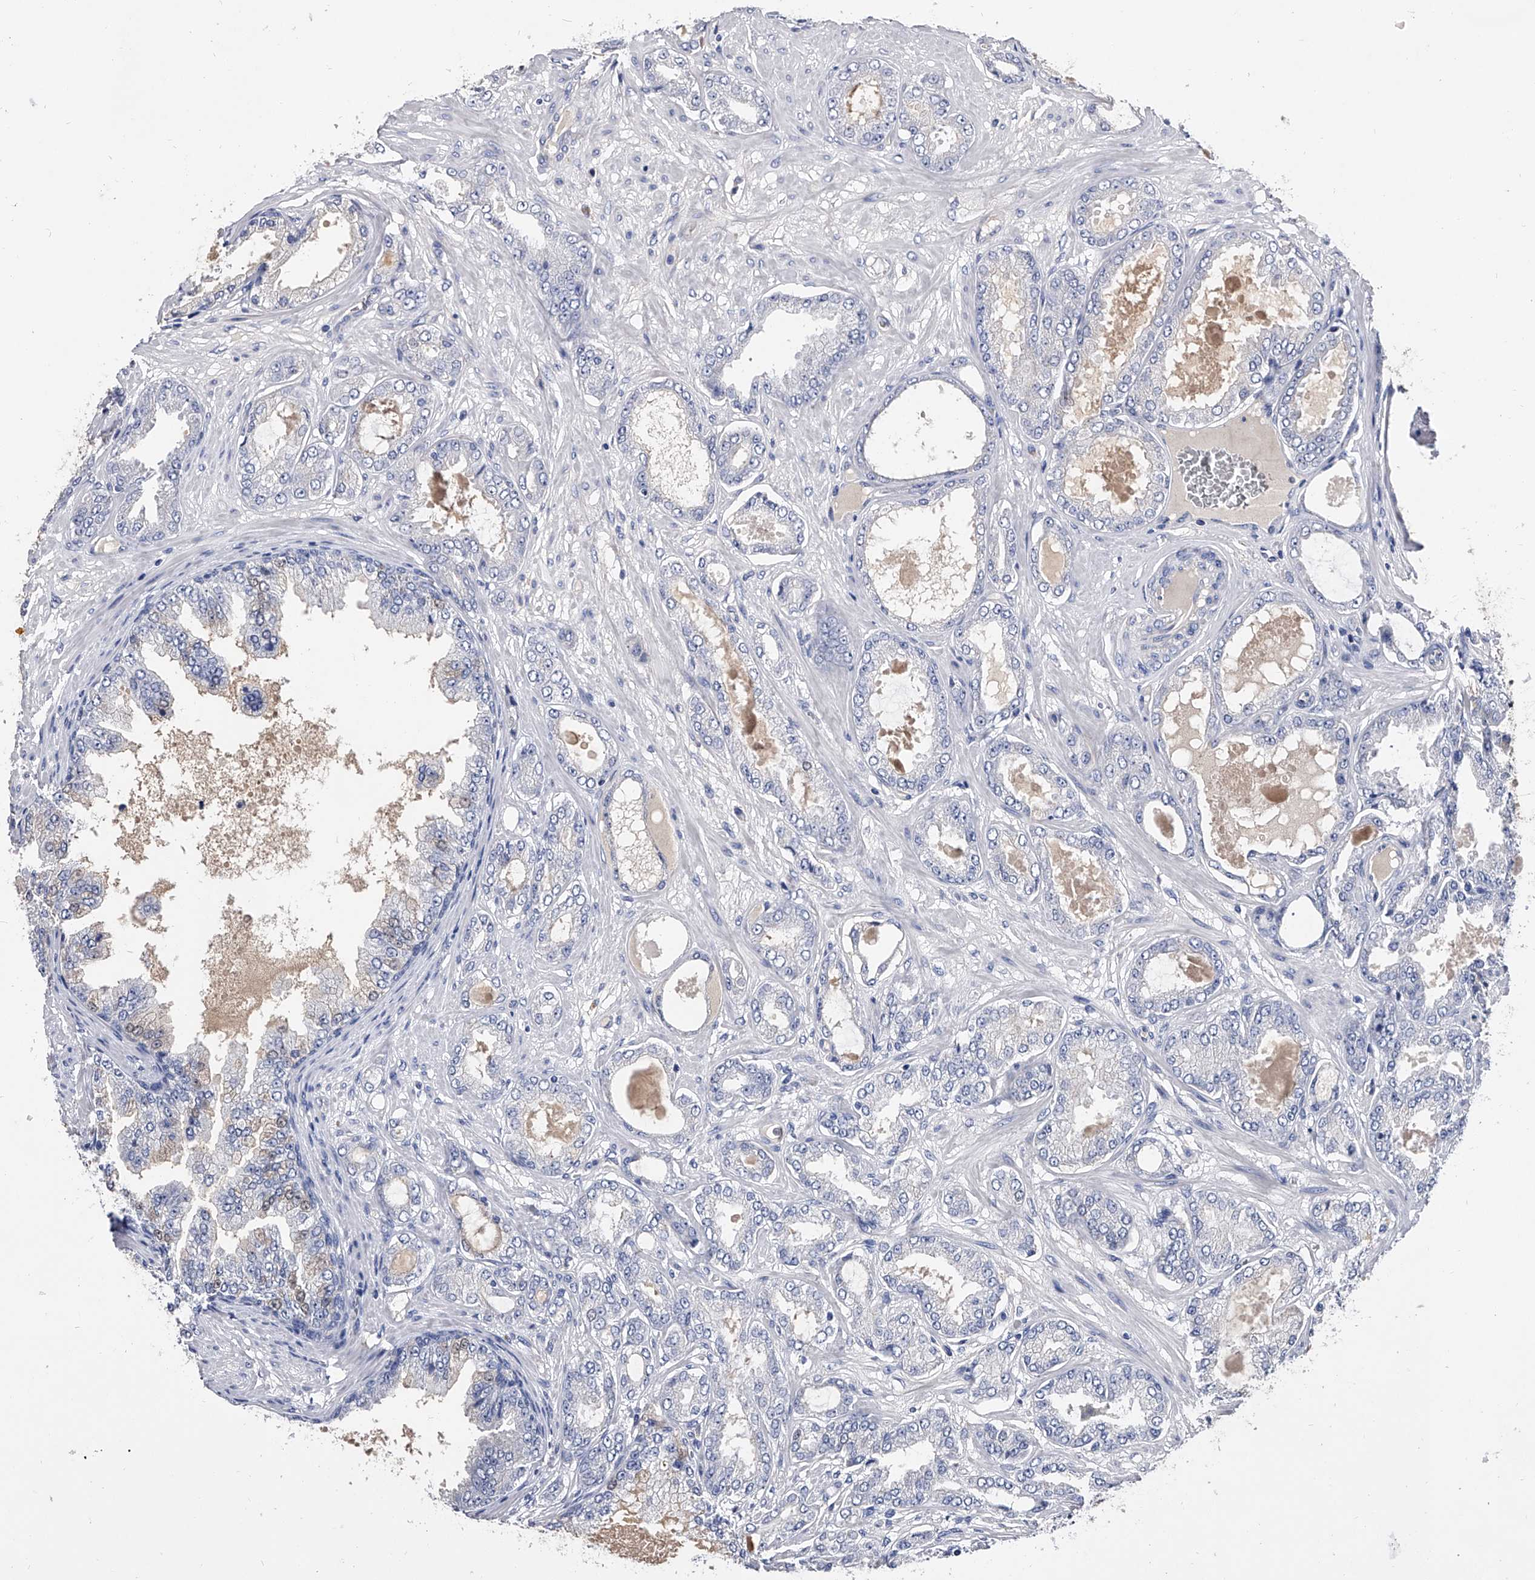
{"staining": {"intensity": "negative", "quantity": "none", "location": "none"}, "tissue": "prostate cancer", "cell_type": "Tumor cells", "image_type": "cancer", "snomed": [{"axis": "morphology", "description": "Adenocarcinoma, Low grade"}, {"axis": "topography", "description": "Prostate"}], "caption": "IHC histopathology image of human prostate adenocarcinoma (low-grade) stained for a protein (brown), which reveals no expression in tumor cells.", "gene": "EFCAB7", "patient": {"sex": "male", "age": 63}}